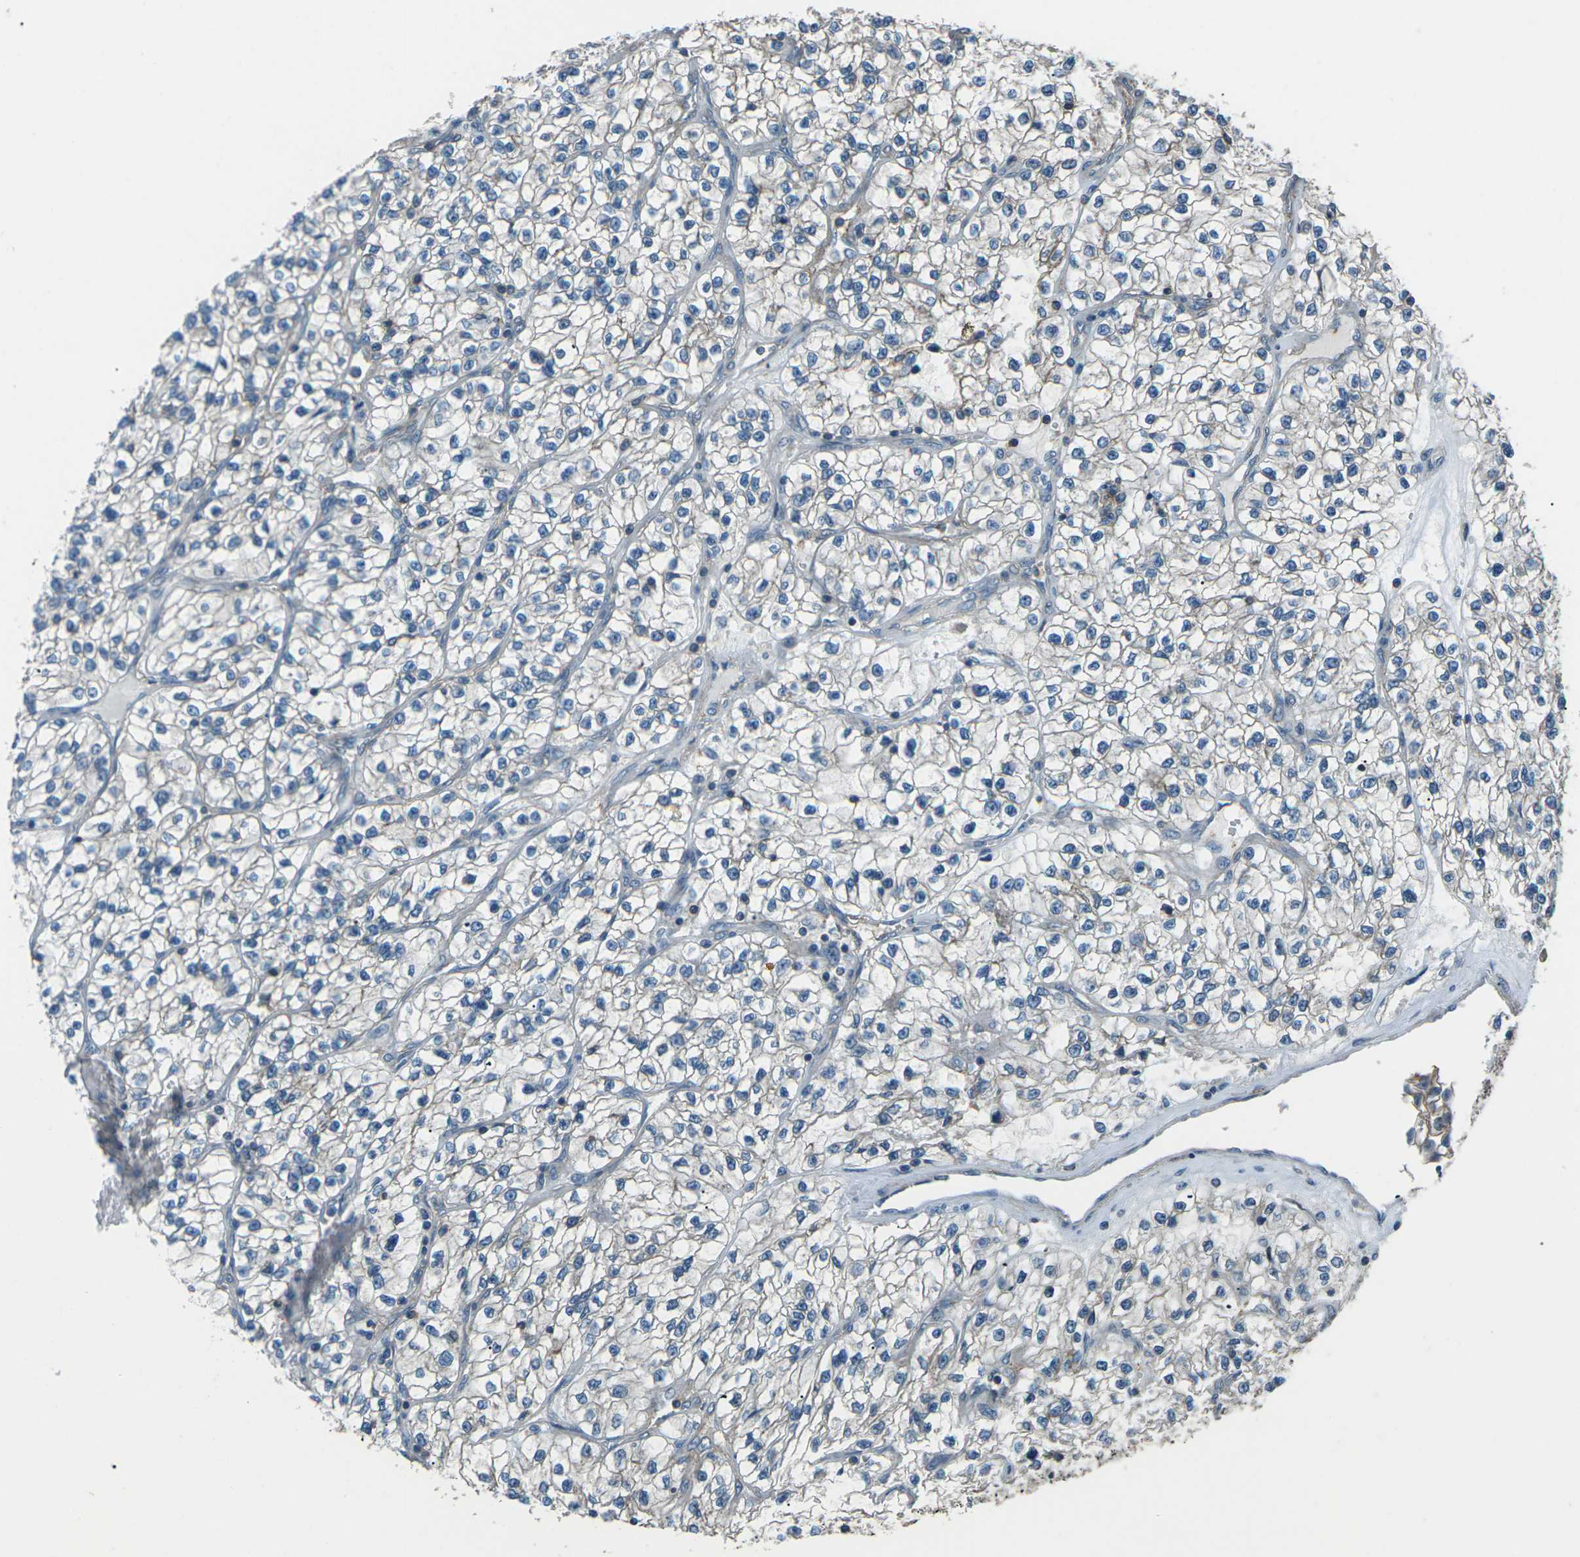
{"staining": {"intensity": "negative", "quantity": "none", "location": "none"}, "tissue": "renal cancer", "cell_type": "Tumor cells", "image_type": "cancer", "snomed": [{"axis": "morphology", "description": "Adenocarcinoma, NOS"}, {"axis": "topography", "description": "Kidney"}], "caption": "IHC image of adenocarcinoma (renal) stained for a protein (brown), which demonstrates no positivity in tumor cells.", "gene": "CMTM4", "patient": {"sex": "female", "age": 57}}